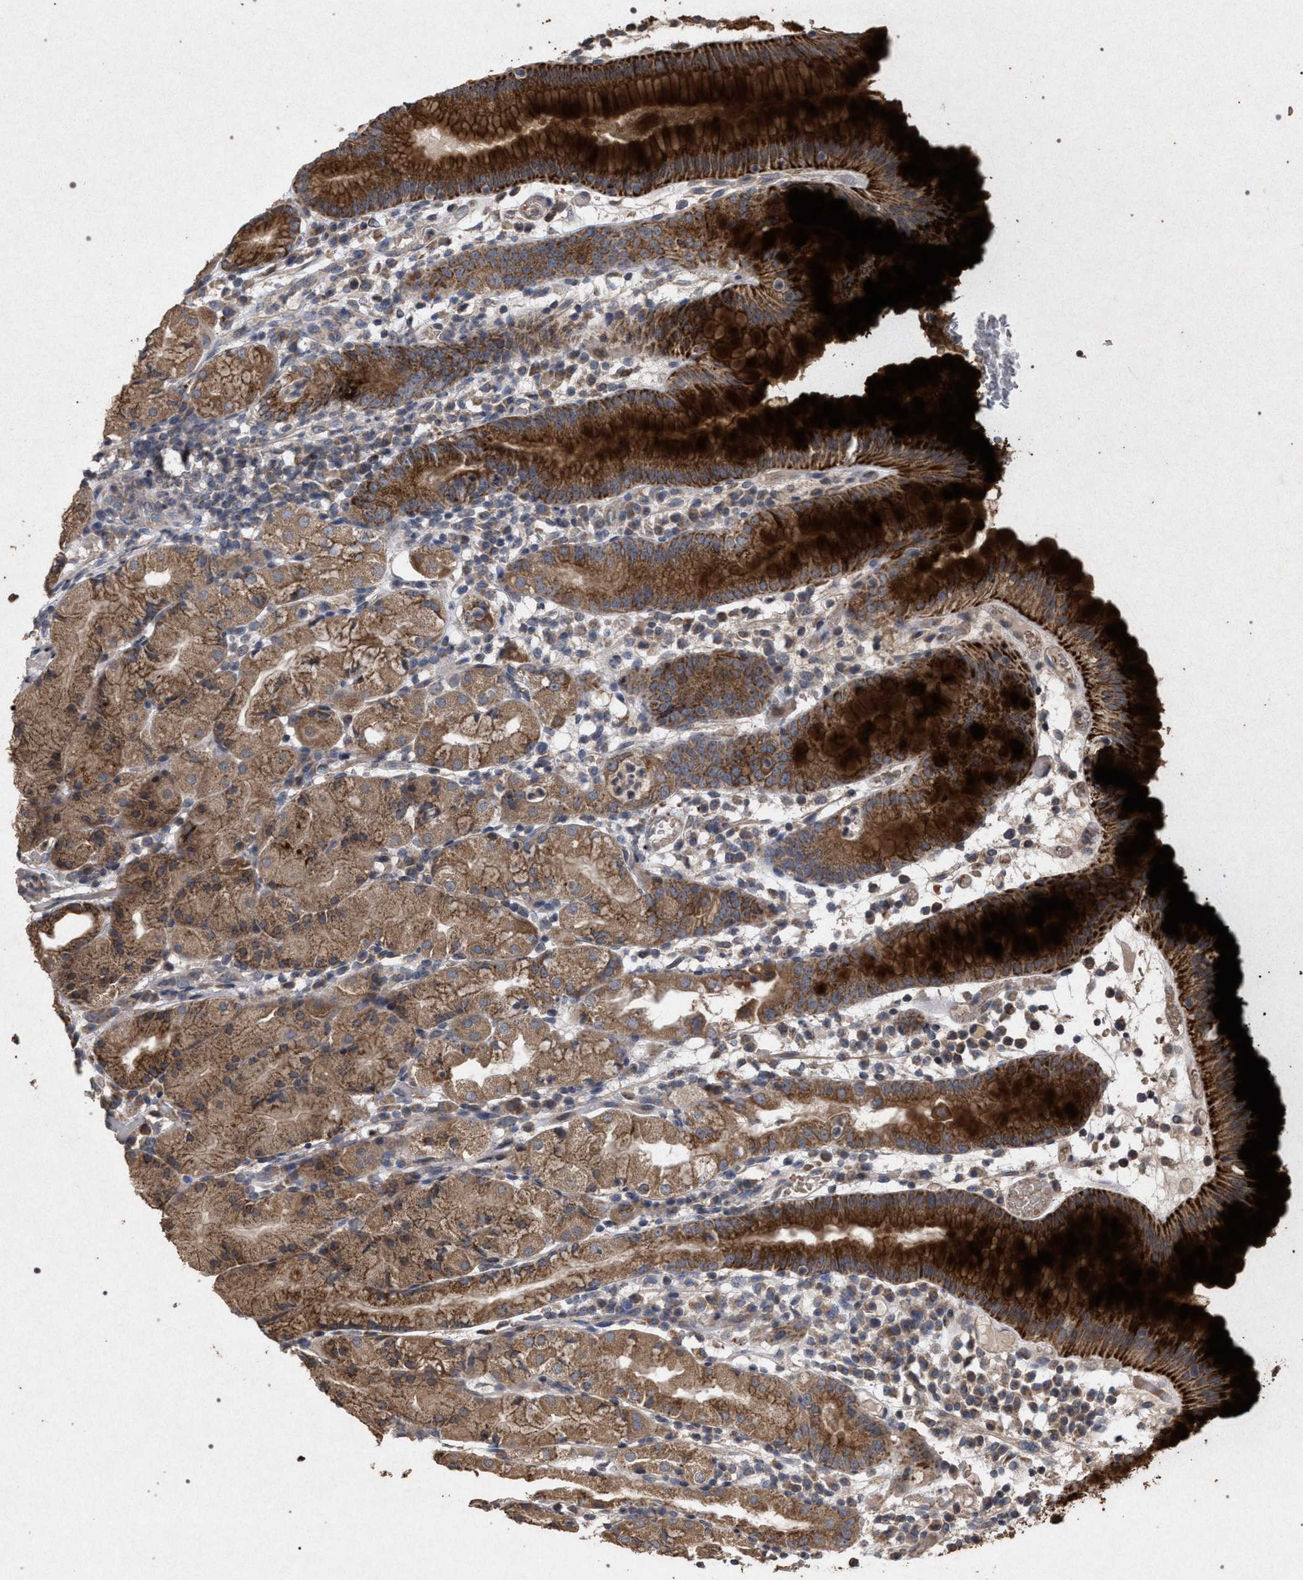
{"staining": {"intensity": "strong", "quantity": ">75%", "location": "cytoplasmic/membranous"}, "tissue": "stomach", "cell_type": "Glandular cells", "image_type": "normal", "snomed": [{"axis": "morphology", "description": "Normal tissue, NOS"}, {"axis": "topography", "description": "Stomach"}, {"axis": "topography", "description": "Stomach, lower"}], "caption": "A histopathology image of human stomach stained for a protein demonstrates strong cytoplasmic/membranous brown staining in glandular cells. (DAB (3,3'-diaminobenzidine) IHC, brown staining for protein, blue staining for nuclei).", "gene": "PKD2L1", "patient": {"sex": "female", "age": 75}}